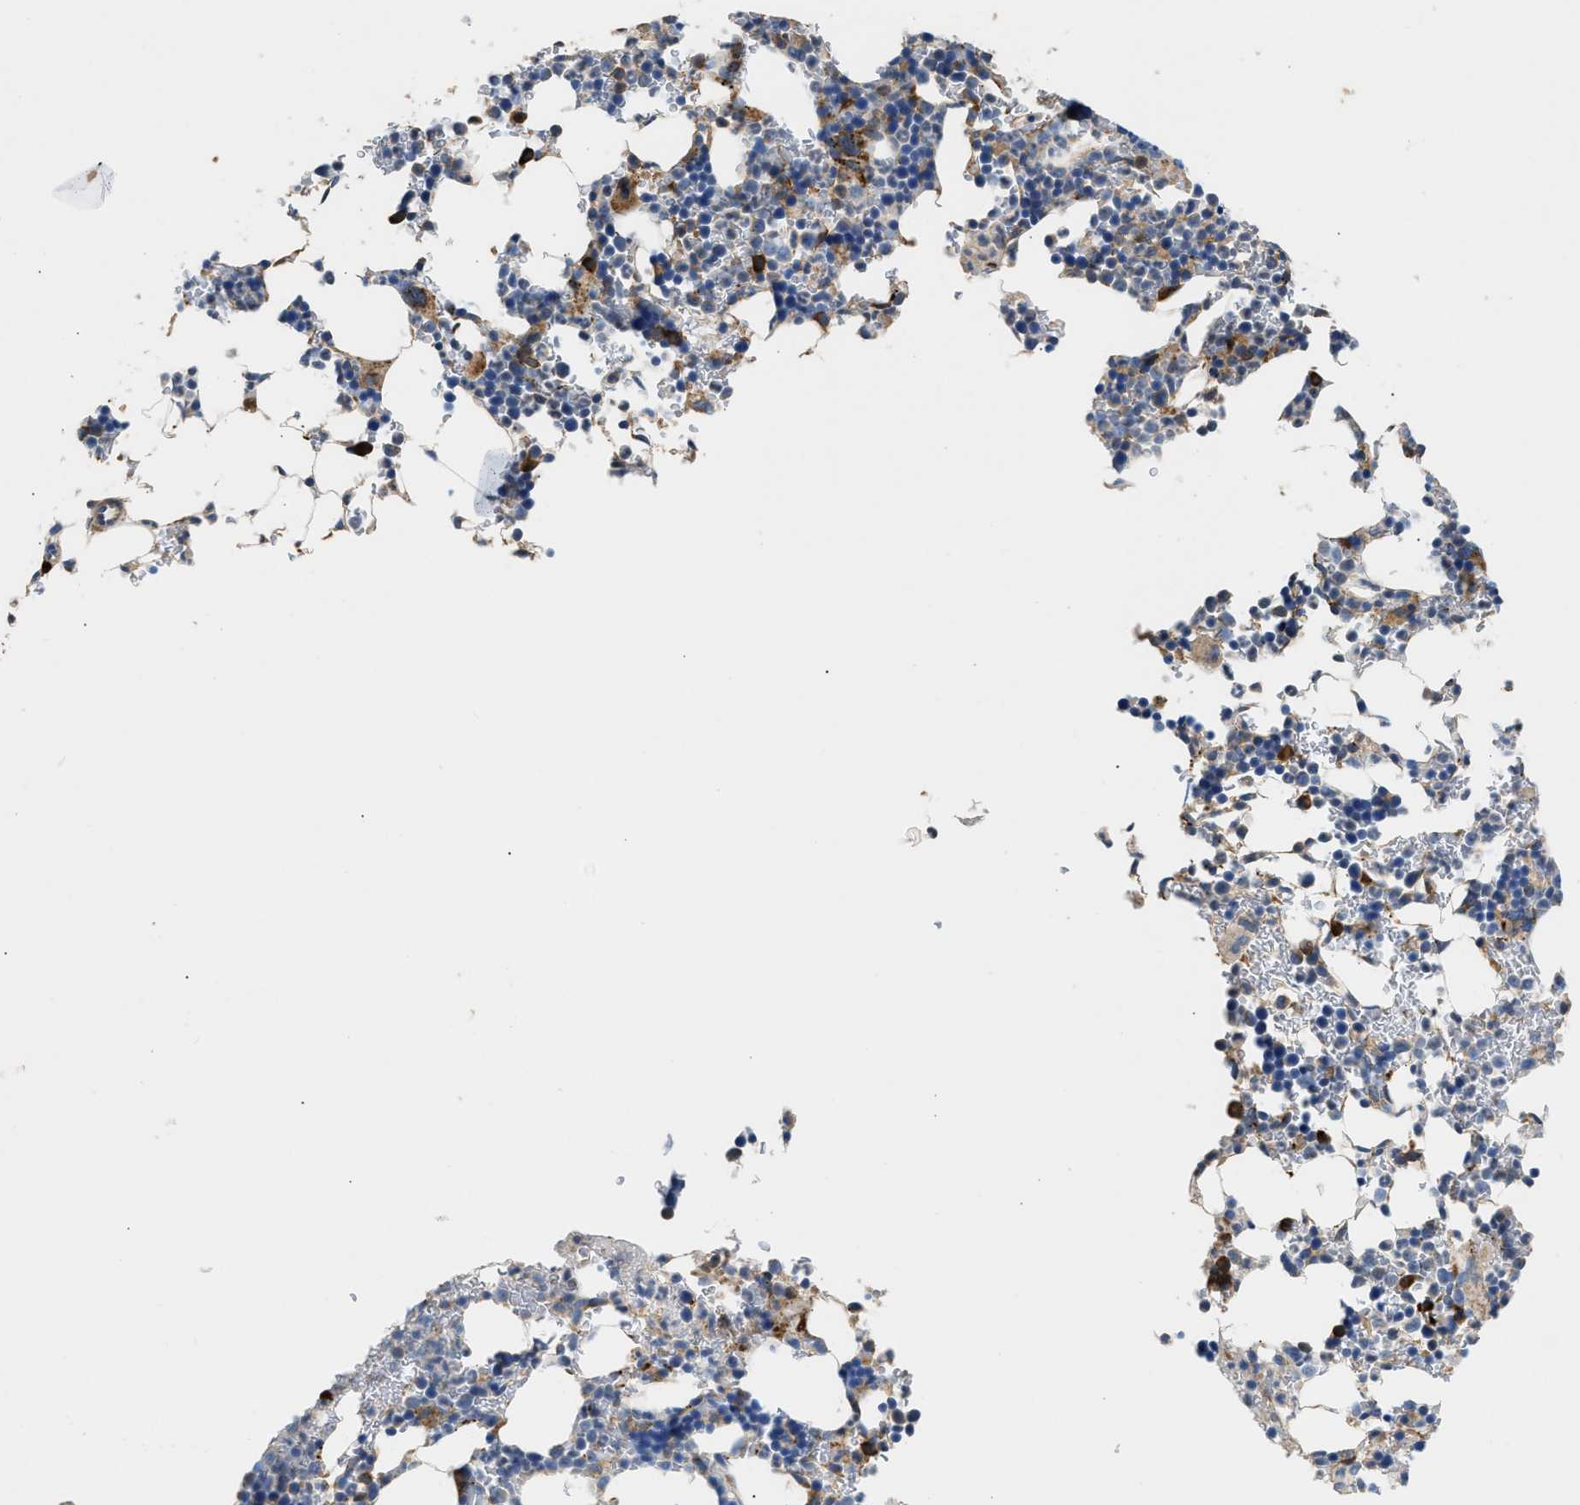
{"staining": {"intensity": "moderate", "quantity": "<25%", "location": "cytoplasmic/membranous"}, "tissue": "bone marrow", "cell_type": "Hematopoietic cells", "image_type": "normal", "snomed": [{"axis": "morphology", "description": "Normal tissue, NOS"}, {"axis": "topography", "description": "Bone marrow"}], "caption": "Bone marrow stained for a protein exhibits moderate cytoplasmic/membranous positivity in hematopoietic cells. The protein is shown in brown color, while the nuclei are stained blue.", "gene": "AMZ1", "patient": {"sex": "female", "age": 81}}